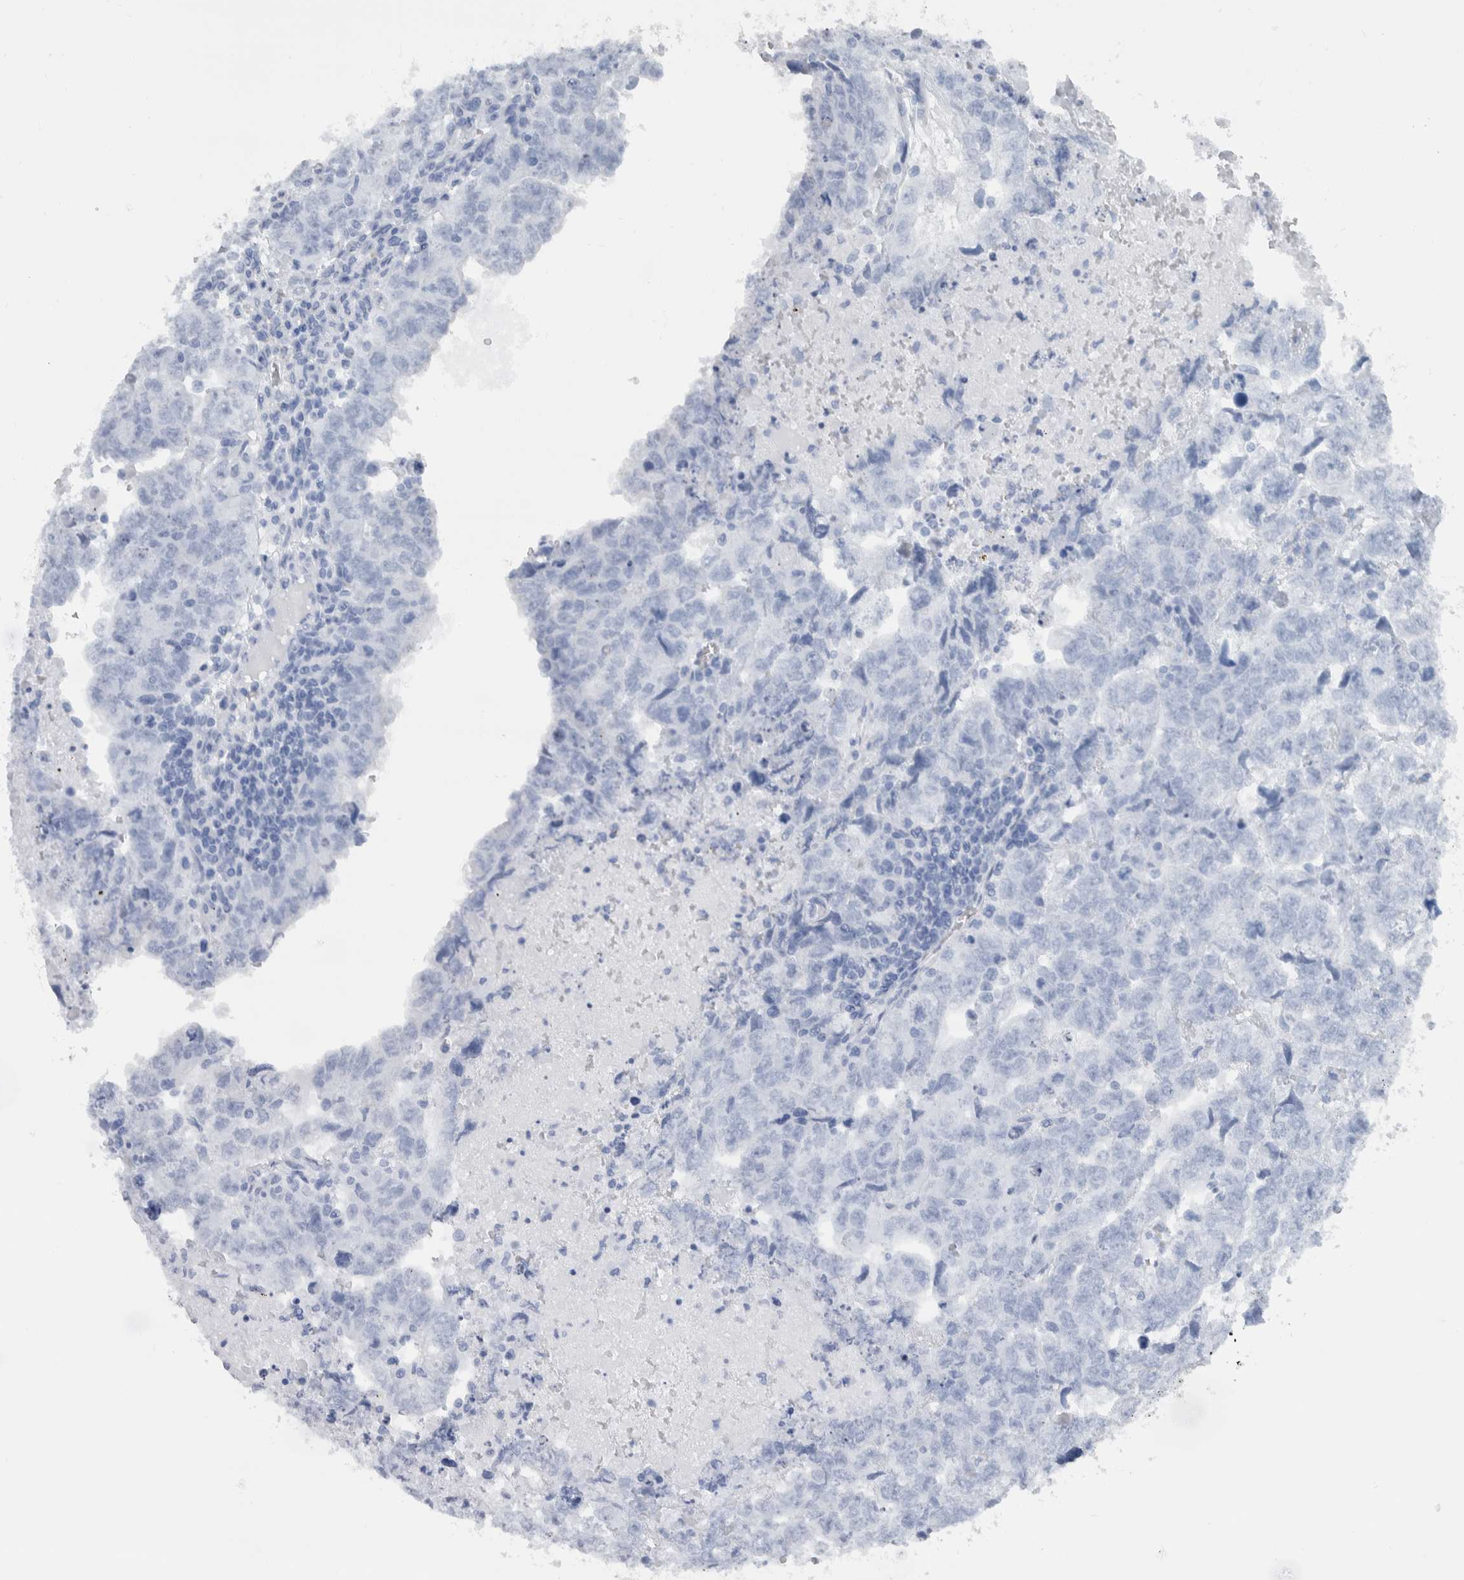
{"staining": {"intensity": "negative", "quantity": "none", "location": "none"}, "tissue": "testis cancer", "cell_type": "Tumor cells", "image_type": "cancer", "snomed": [{"axis": "morphology", "description": "Carcinoma, Embryonal, NOS"}, {"axis": "topography", "description": "Testis"}], "caption": "Tumor cells show no significant protein positivity in testis embryonal carcinoma.", "gene": "NEFM", "patient": {"sex": "male", "age": 36}}